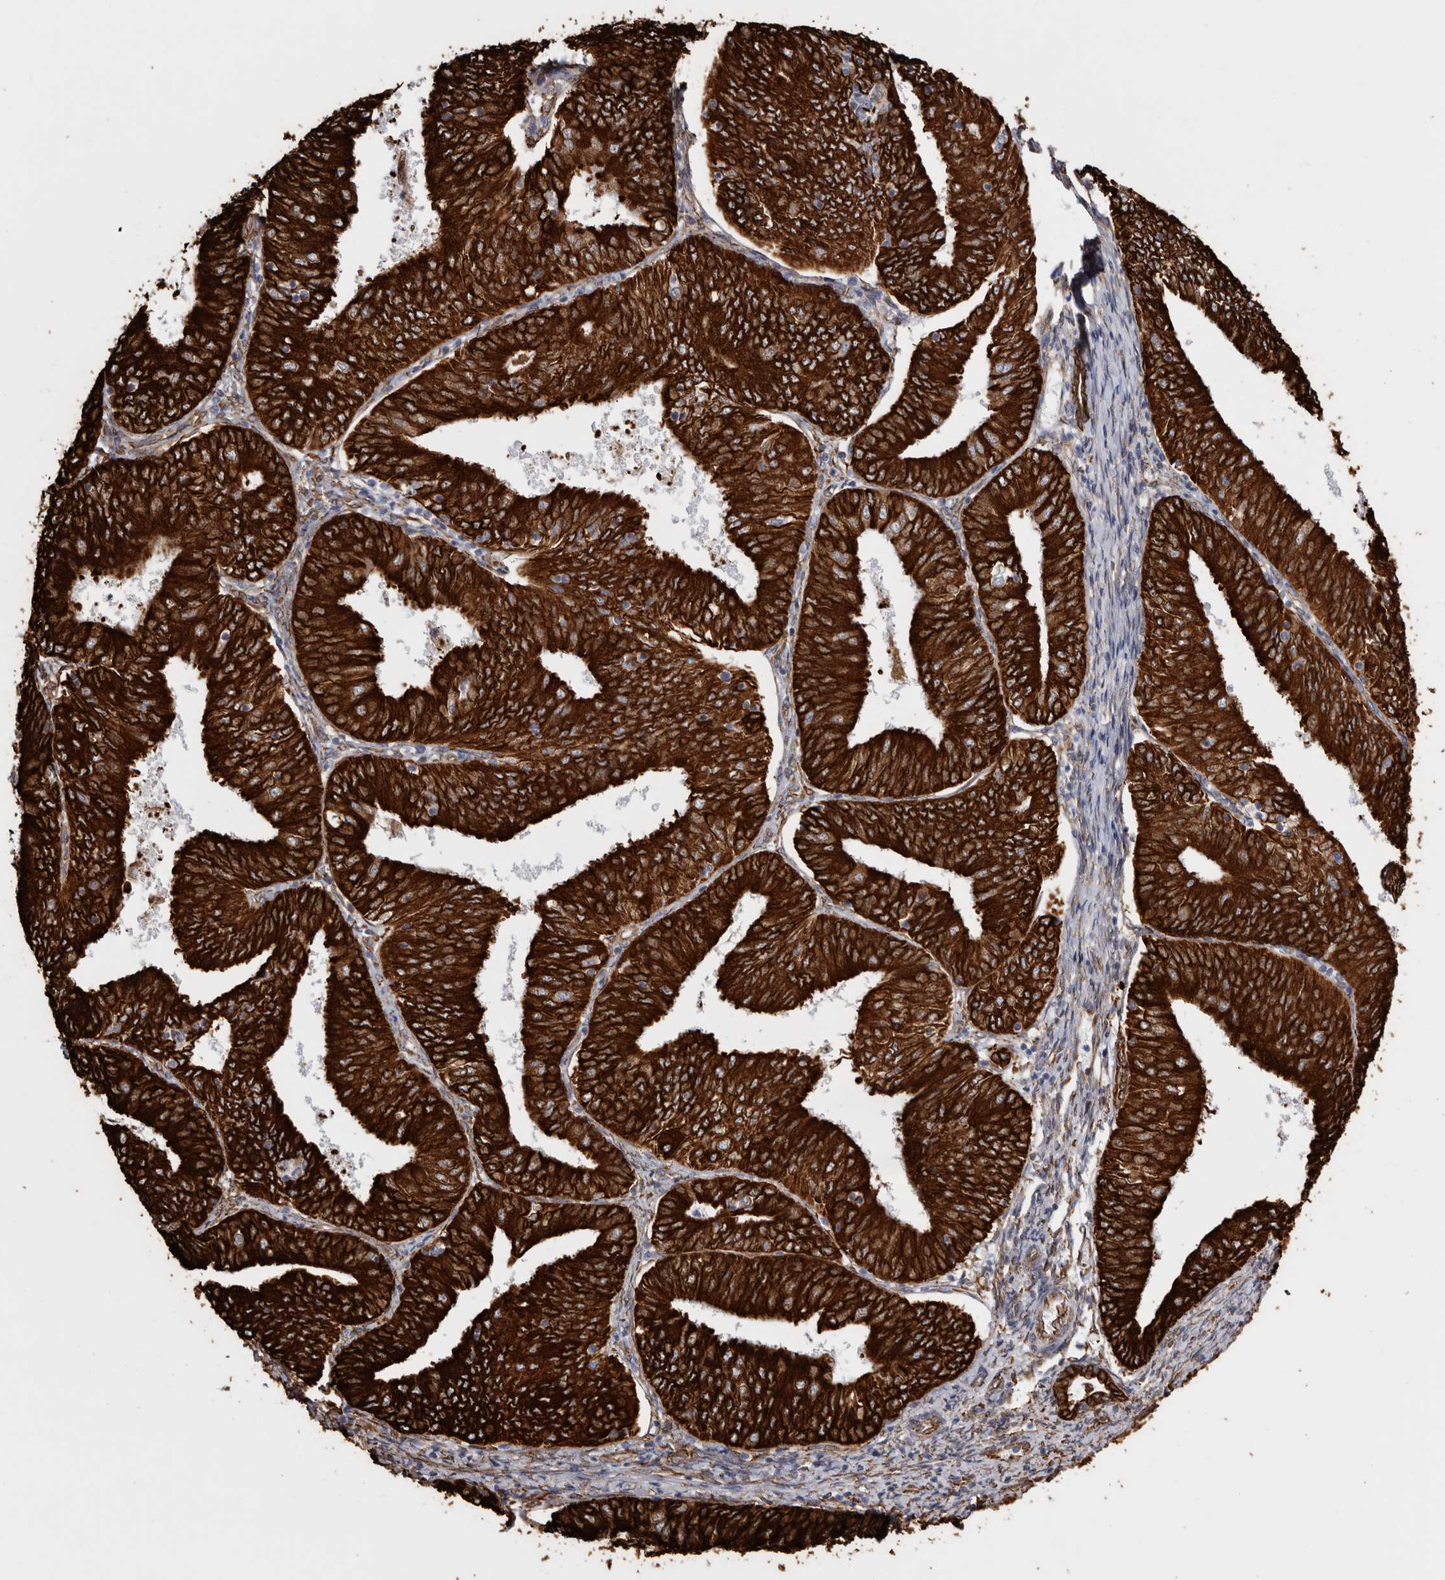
{"staining": {"intensity": "strong", "quantity": ">75%", "location": "cytoplasmic/membranous"}, "tissue": "endometrial cancer", "cell_type": "Tumor cells", "image_type": "cancer", "snomed": [{"axis": "morphology", "description": "Adenocarcinoma, NOS"}, {"axis": "topography", "description": "Endometrium"}], "caption": "A photomicrograph showing strong cytoplasmic/membranous expression in about >75% of tumor cells in adenocarcinoma (endometrial), as visualized by brown immunohistochemical staining.", "gene": "SEMA3E", "patient": {"sex": "female", "age": 58}}